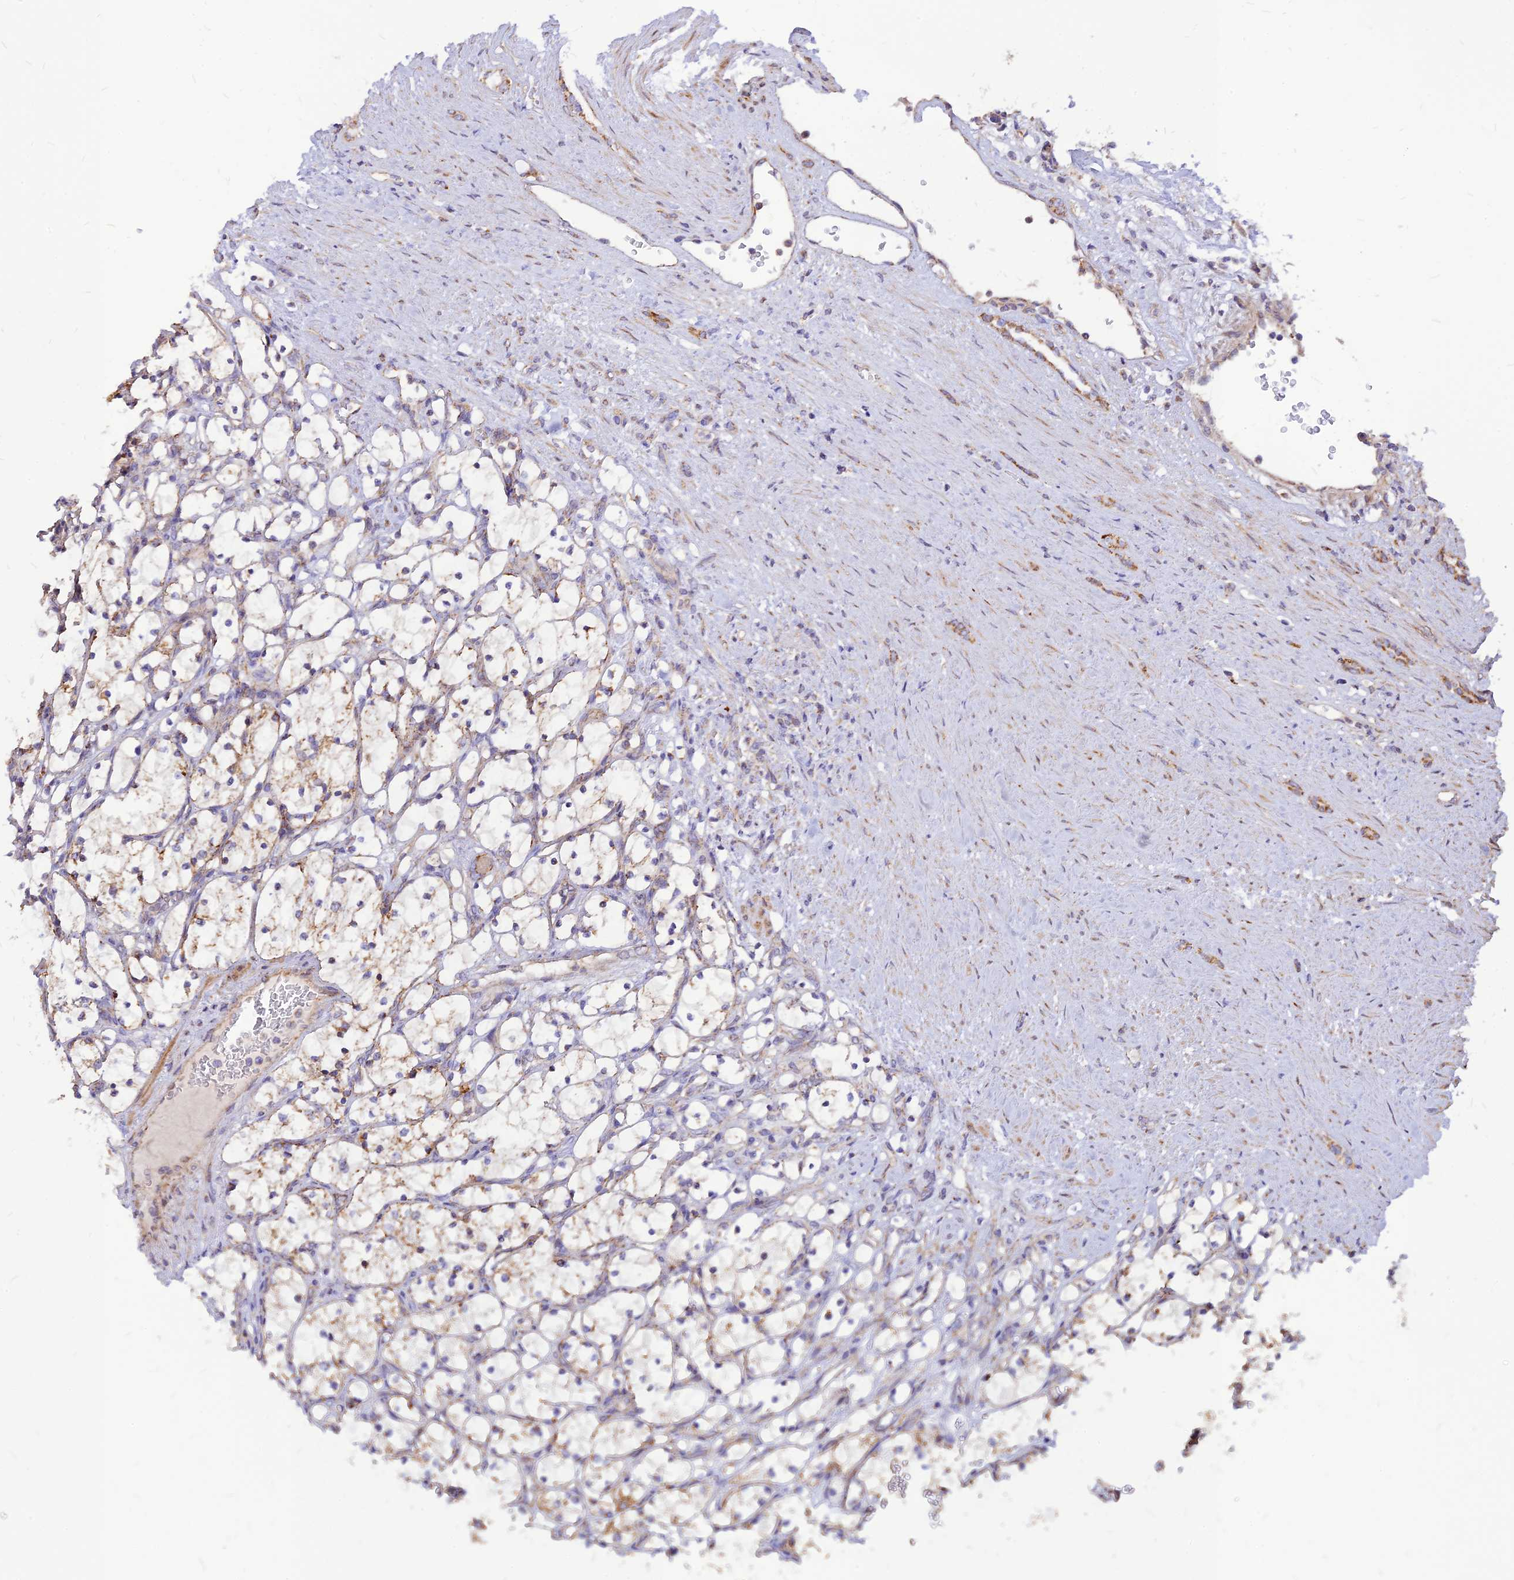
{"staining": {"intensity": "moderate", "quantity": "<25%", "location": "cytoplasmic/membranous"}, "tissue": "renal cancer", "cell_type": "Tumor cells", "image_type": "cancer", "snomed": [{"axis": "morphology", "description": "Adenocarcinoma, NOS"}, {"axis": "topography", "description": "Kidney"}], "caption": "Renal cancer tissue exhibits moderate cytoplasmic/membranous expression in about <25% of tumor cells, visualized by immunohistochemistry. The protein of interest is shown in brown color, while the nuclei are stained blue.", "gene": "ECI1", "patient": {"sex": "female", "age": 69}}